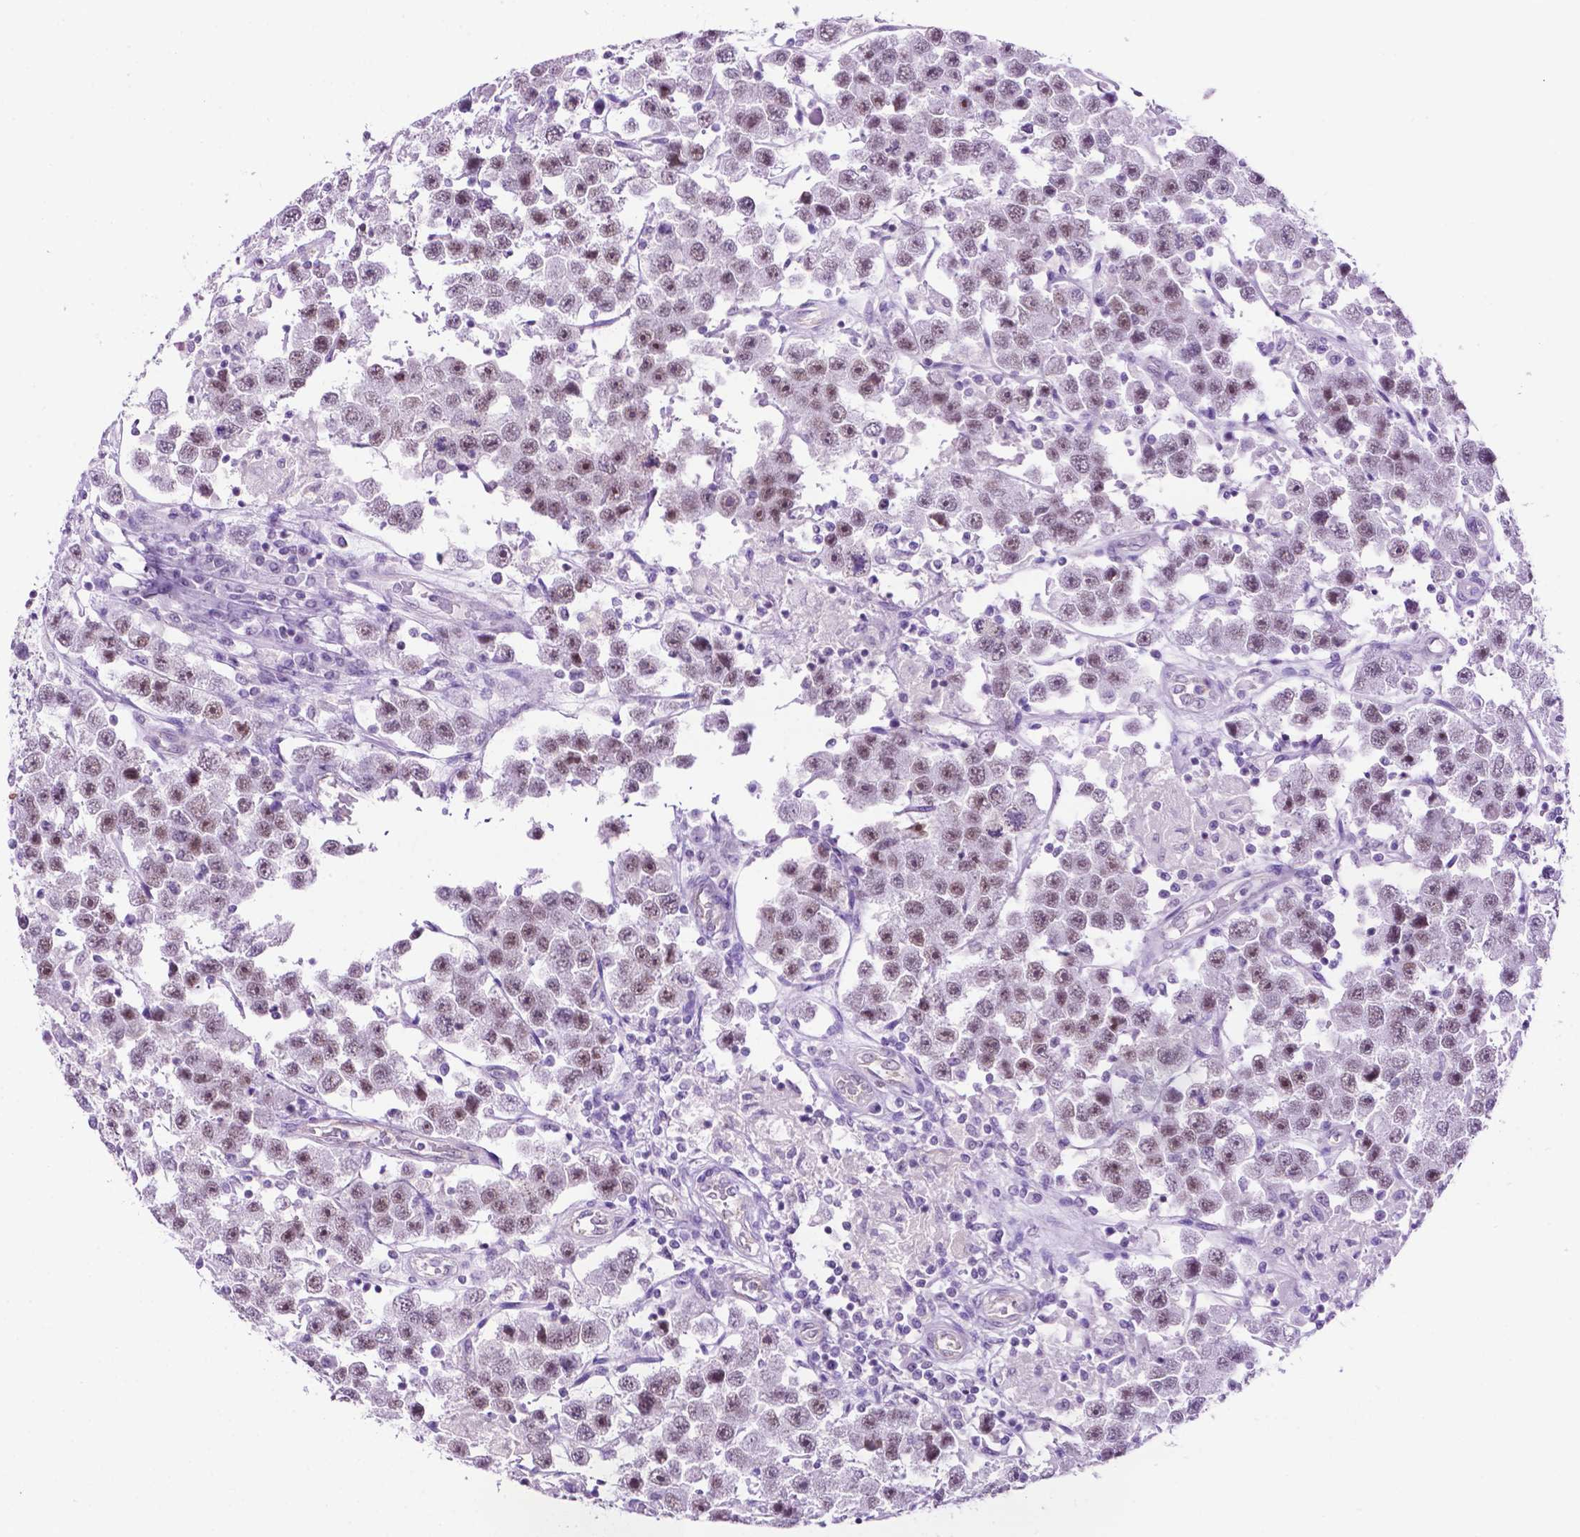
{"staining": {"intensity": "weak", "quantity": "25%-75%", "location": "nuclear"}, "tissue": "testis cancer", "cell_type": "Tumor cells", "image_type": "cancer", "snomed": [{"axis": "morphology", "description": "Seminoma, NOS"}, {"axis": "topography", "description": "Testis"}], "caption": "Protein expression analysis of human testis seminoma reveals weak nuclear staining in about 25%-75% of tumor cells.", "gene": "TACSTD2", "patient": {"sex": "male", "age": 45}}